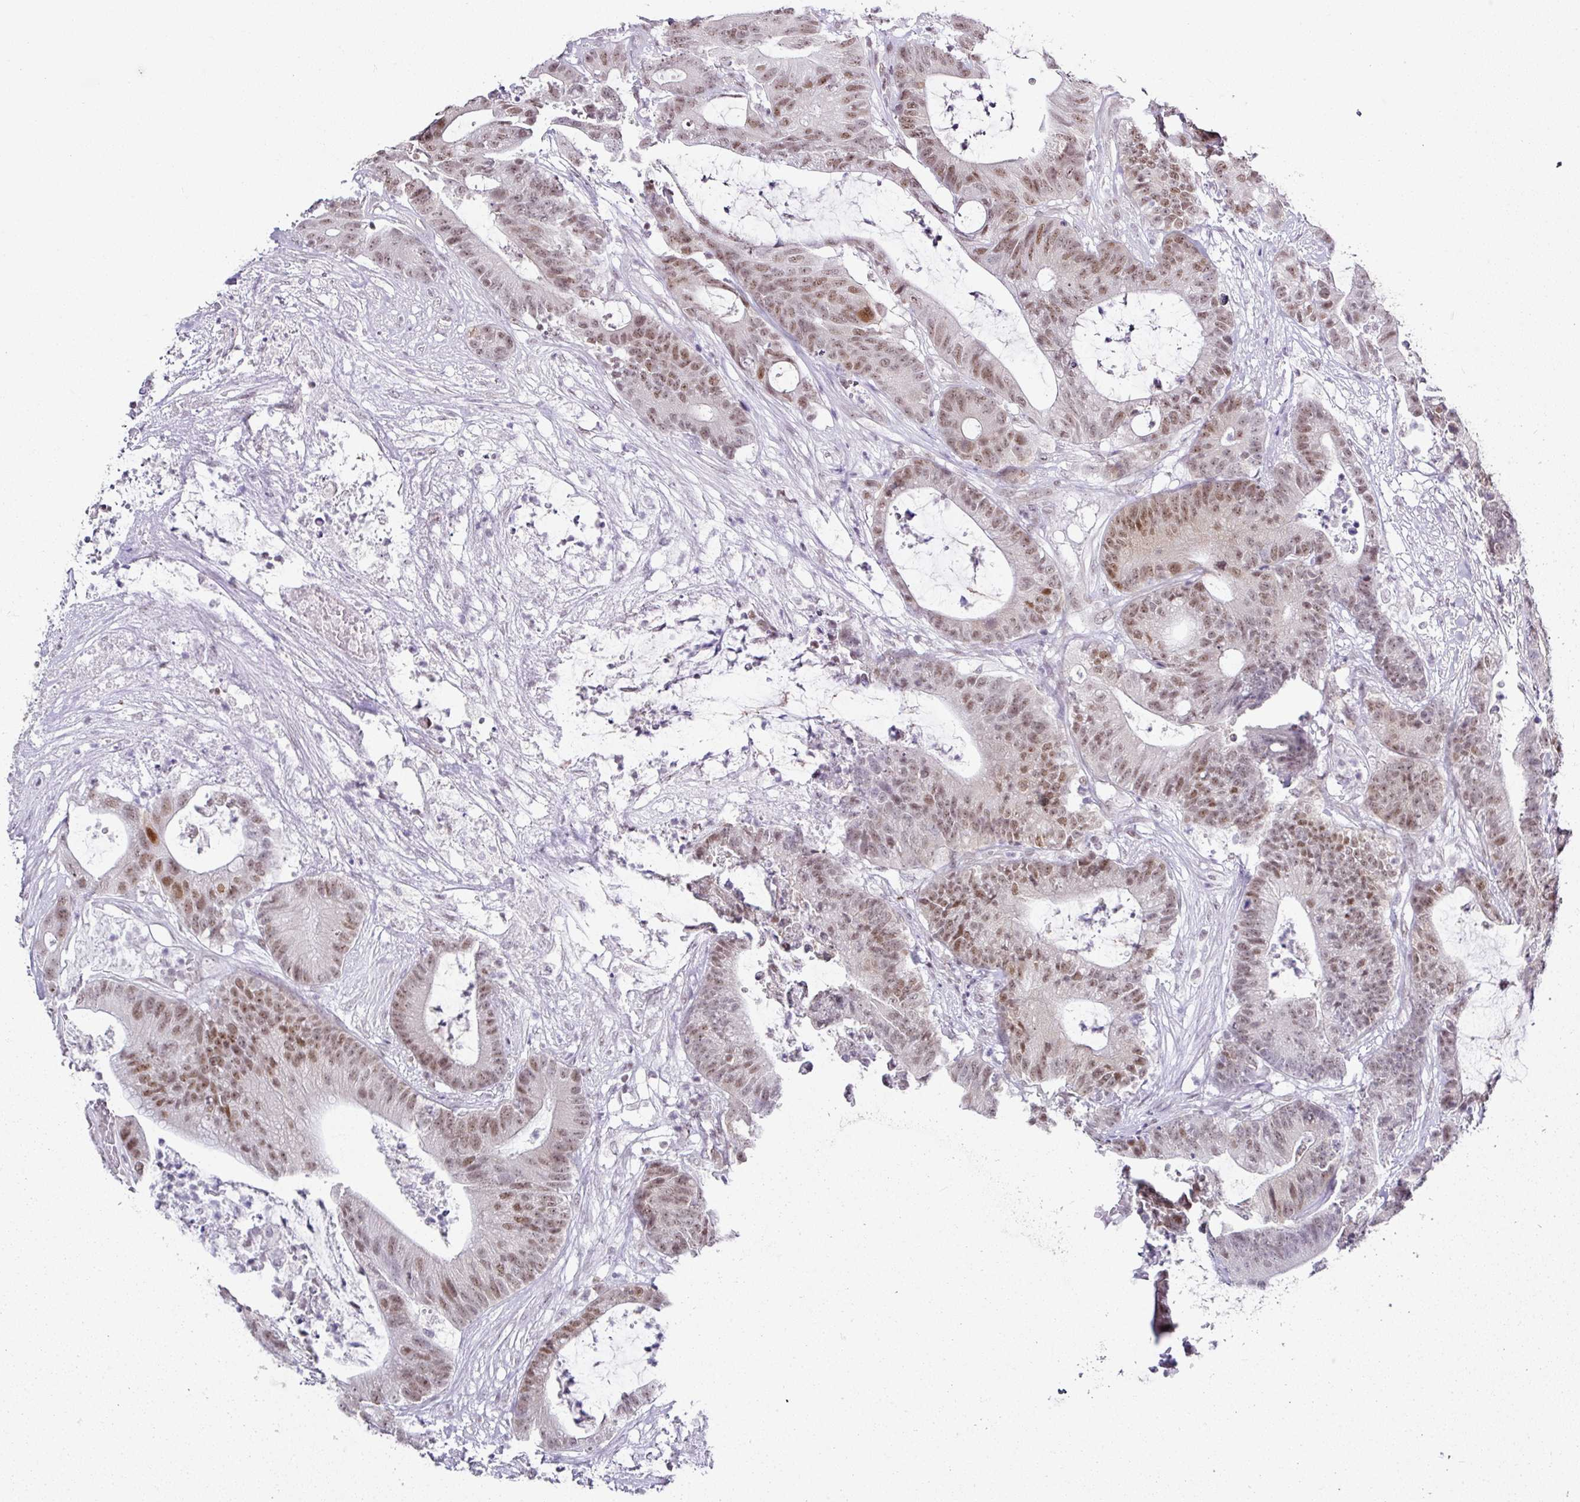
{"staining": {"intensity": "moderate", "quantity": "25%-75%", "location": "cytoplasmic/membranous,nuclear"}, "tissue": "colorectal cancer", "cell_type": "Tumor cells", "image_type": "cancer", "snomed": [{"axis": "morphology", "description": "Adenocarcinoma, NOS"}, {"axis": "topography", "description": "Colon"}], "caption": "Moderate cytoplasmic/membranous and nuclear staining is identified in about 25%-75% of tumor cells in colorectal cancer (adenocarcinoma).", "gene": "FAM32A", "patient": {"sex": "female", "age": 84}}